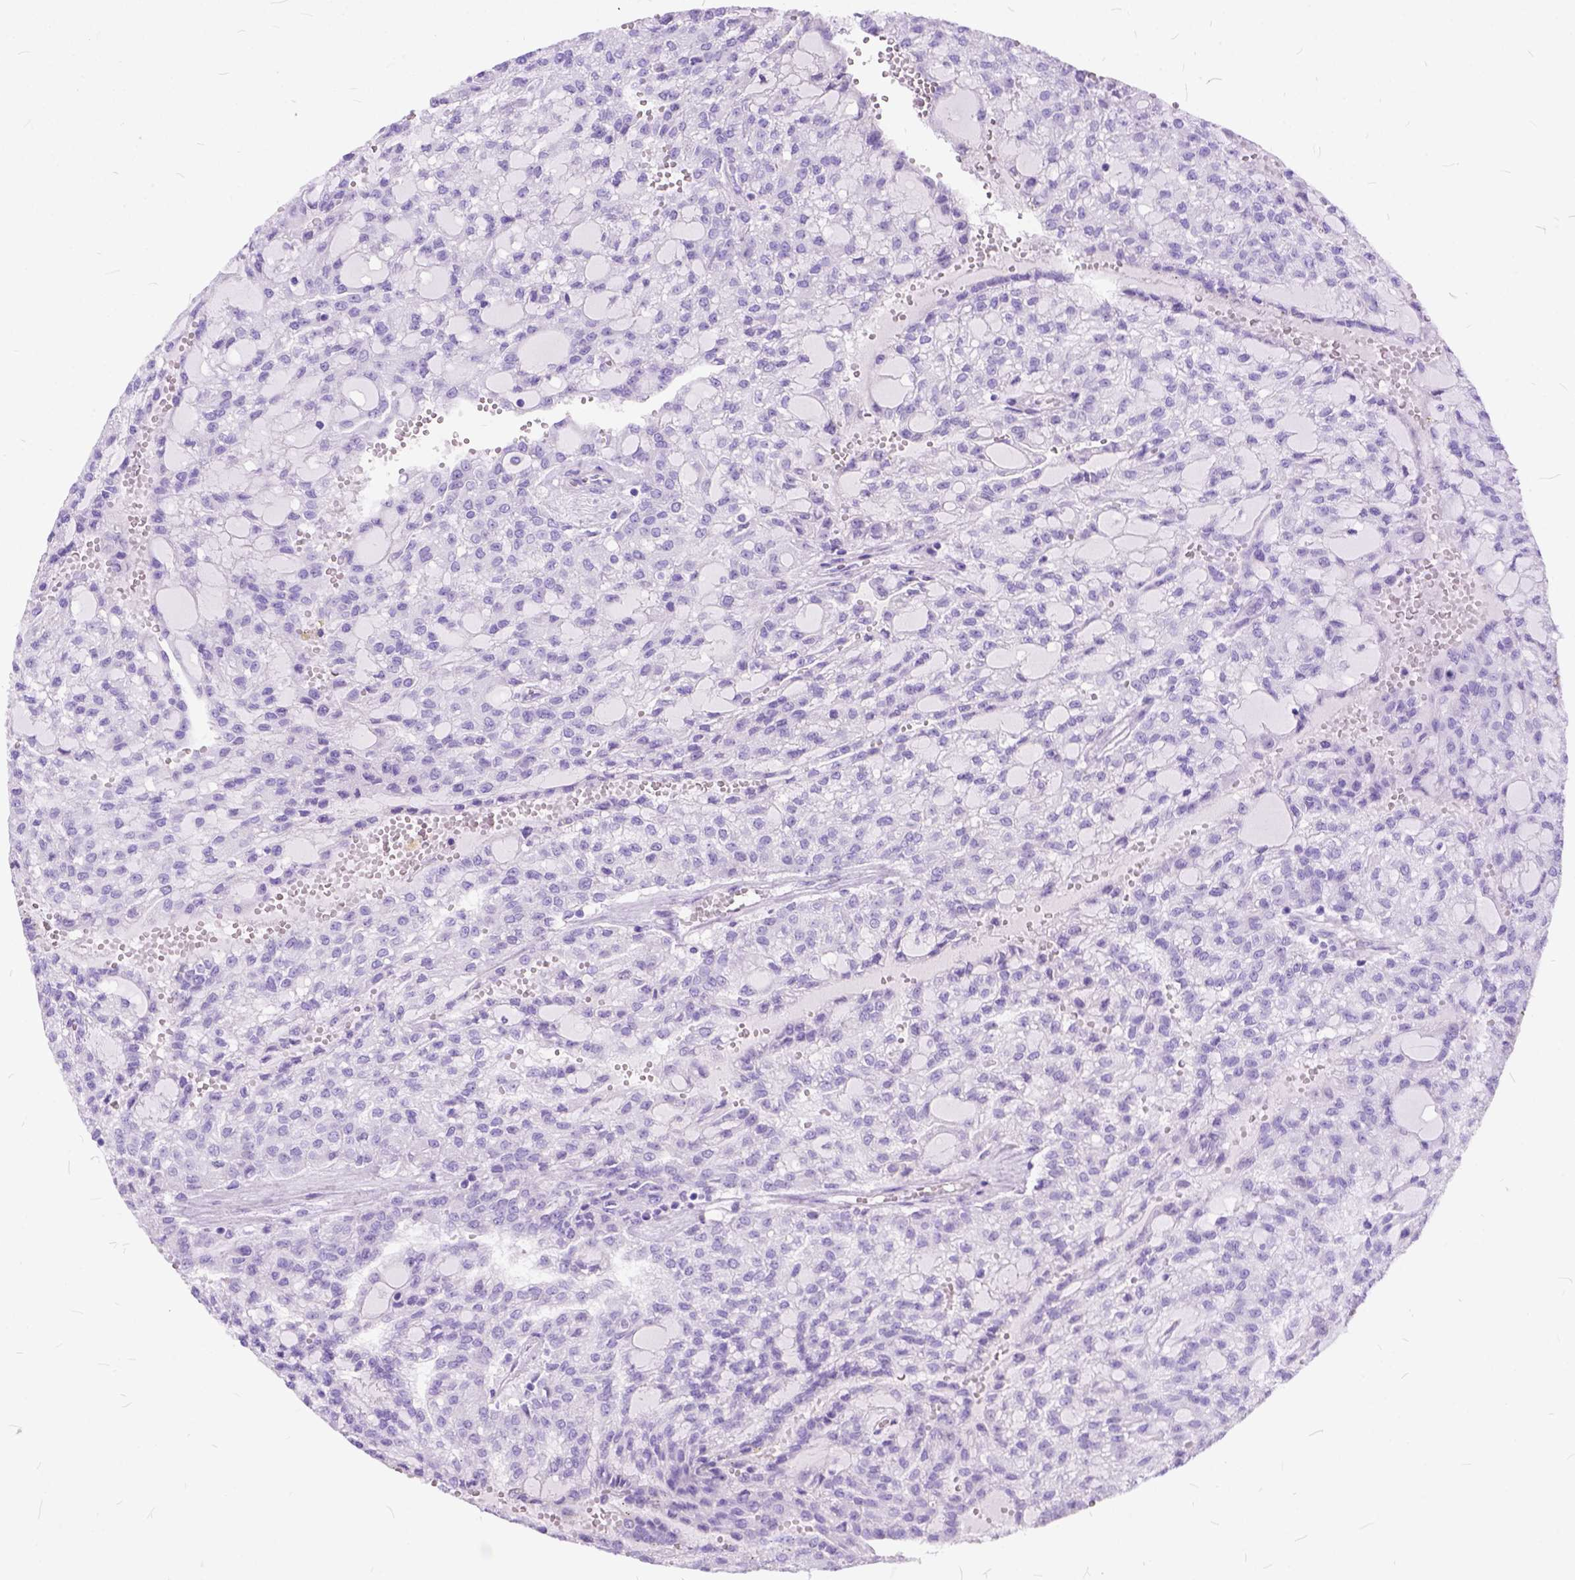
{"staining": {"intensity": "negative", "quantity": "none", "location": "none"}, "tissue": "renal cancer", "cell_type": "Tumor cells", "image_type": "cancer", "snomed": [{"axis": "morphology", "description": "Adenocarcinoma, NOS"}, {"axis": "topography", "description": "Kidney"}], "caption": "The micrograph shows no staining of tumor cells in adenocarcinoma (renal).", "gene": "C1QTNF3", "patient": {"sex": "male", "age": 63}}